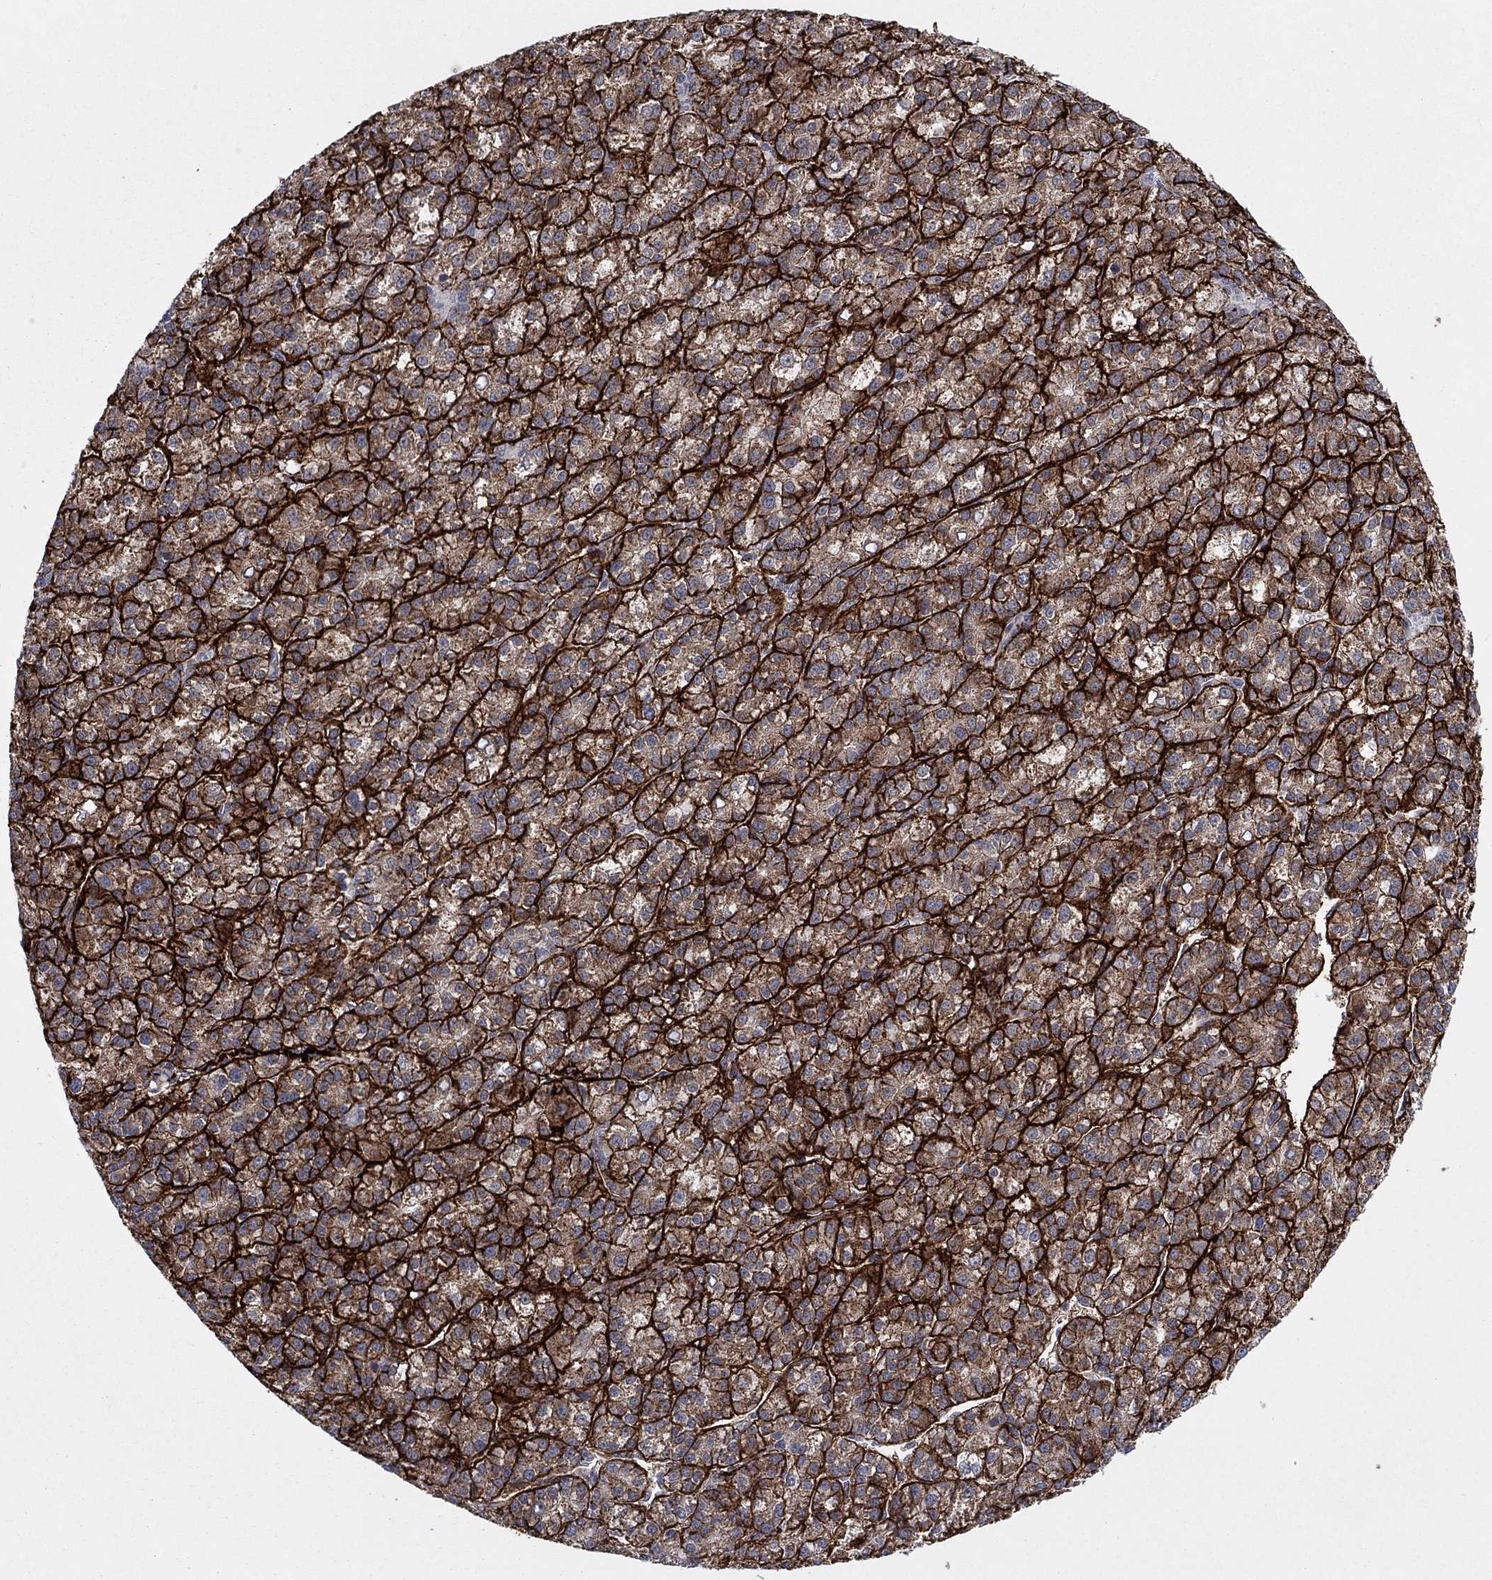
{"staining": {"intensity": "strong", "quantity": ">75%", "location": "cytoplasmic/membranous"}, "tissue": "liver cancer", "cell_type": "Tumor cells", "image_type": "cancer", "snomed": [{"axis": "morphology", "description": "Carcinoma, Hepatocellular, NOS"}, {"axis": "topography", "description": "Liver"}], "caption": "A histopathology image of human hepatocellular carcinoma (liver) stained for a protein displays strong cytoplasmic/membranous brown staining in tumor cells.", "gene": "SDC1", "patient": {"sex": "female", "age": 60}}